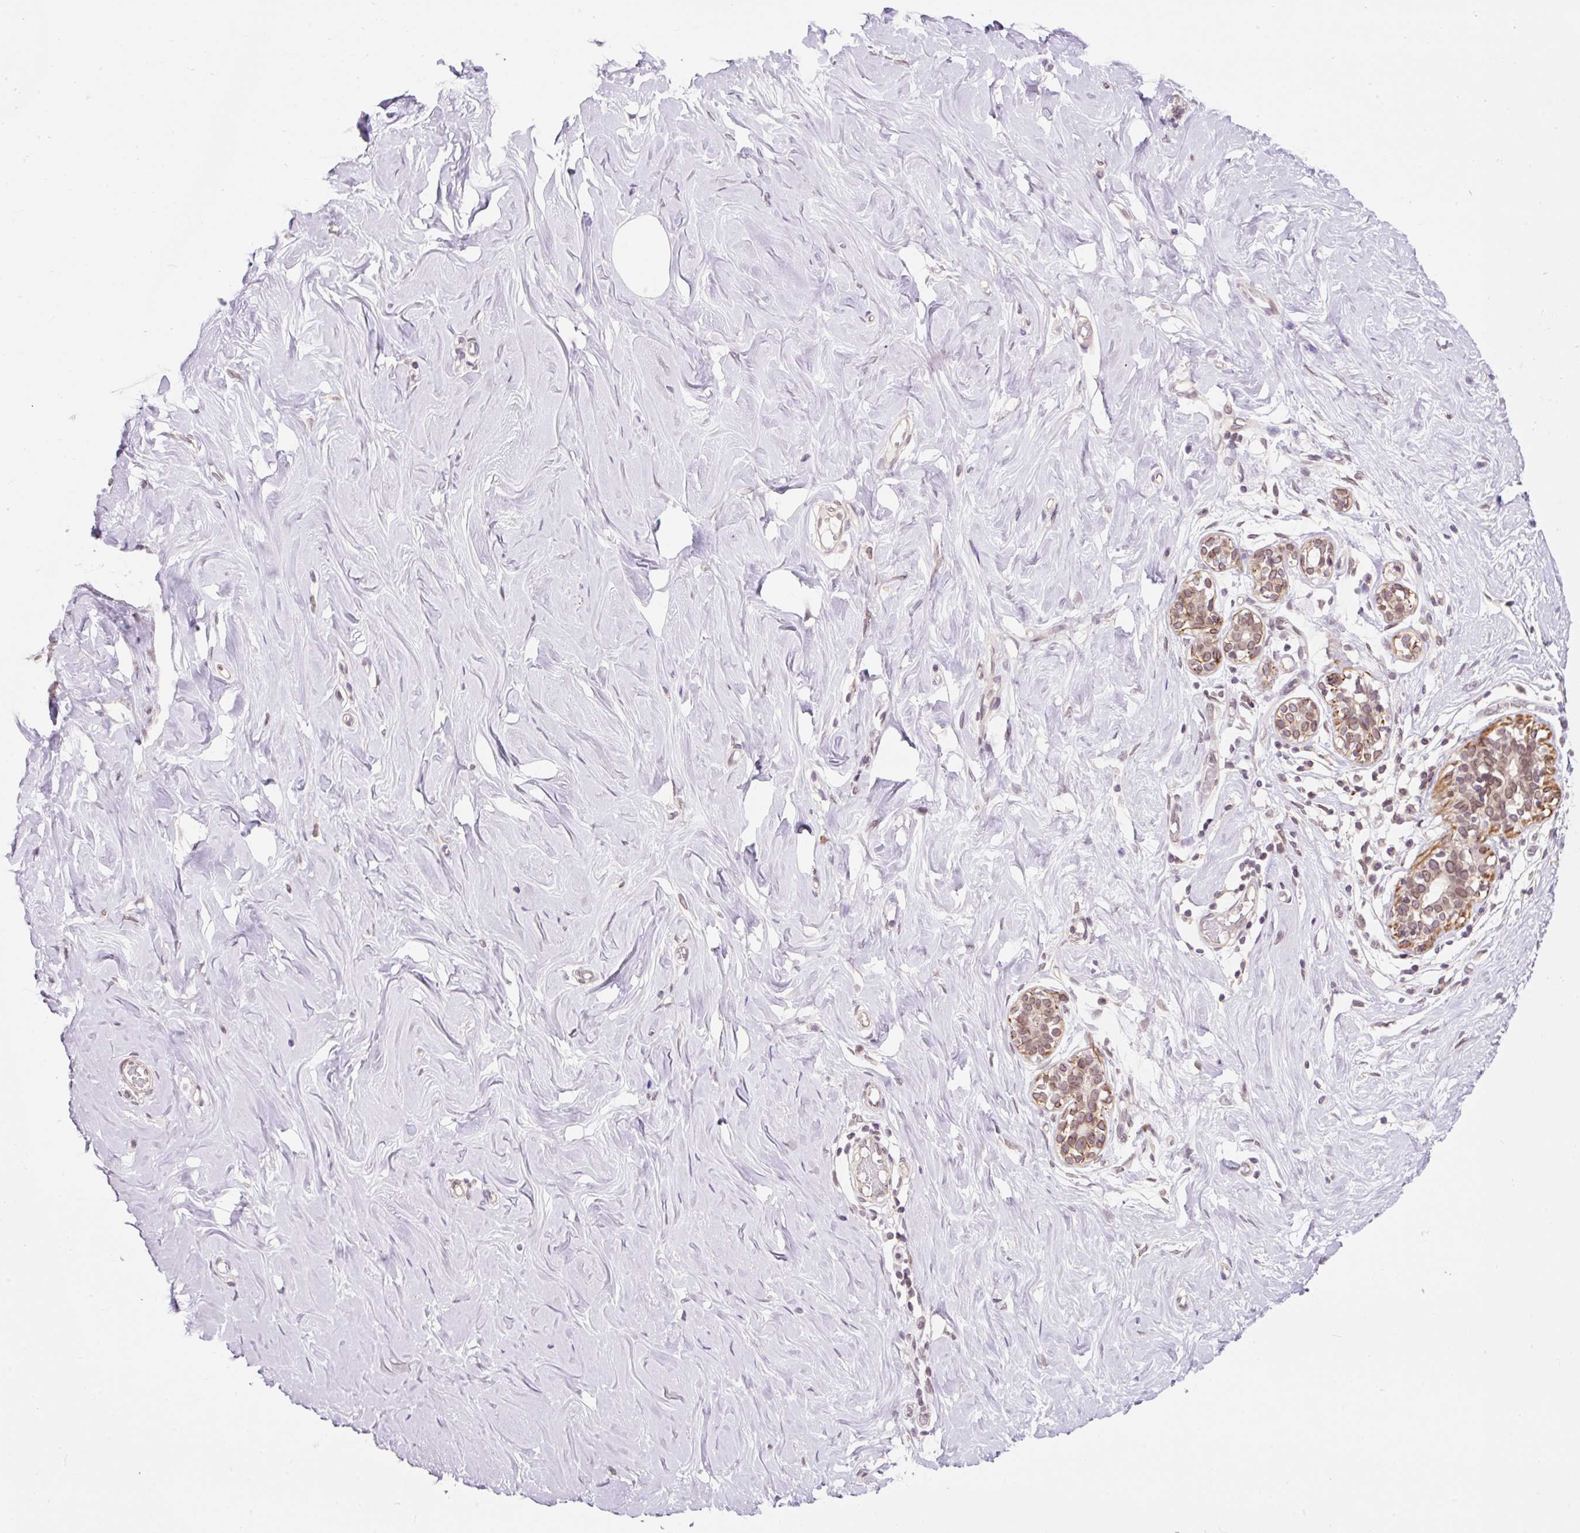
{"staining": {"intensity": "negative", "quantity": "none", "location": "none"}, "tissue": "breast", "cell_type": "Adipocytes", "image_type": "normal", "snomed": [{"axis": "morphology", "description": "Normal tissue, NOS"}, {"axis": "topography", "description": "Breast"}], "caption": "A high-resolution histopathology image shows immunohistochemistry staining of normal breast, which reveals no significant expression in adipocytes.", "gene": "ZNF610", "patient": {"sex": "female", "age": 27}}